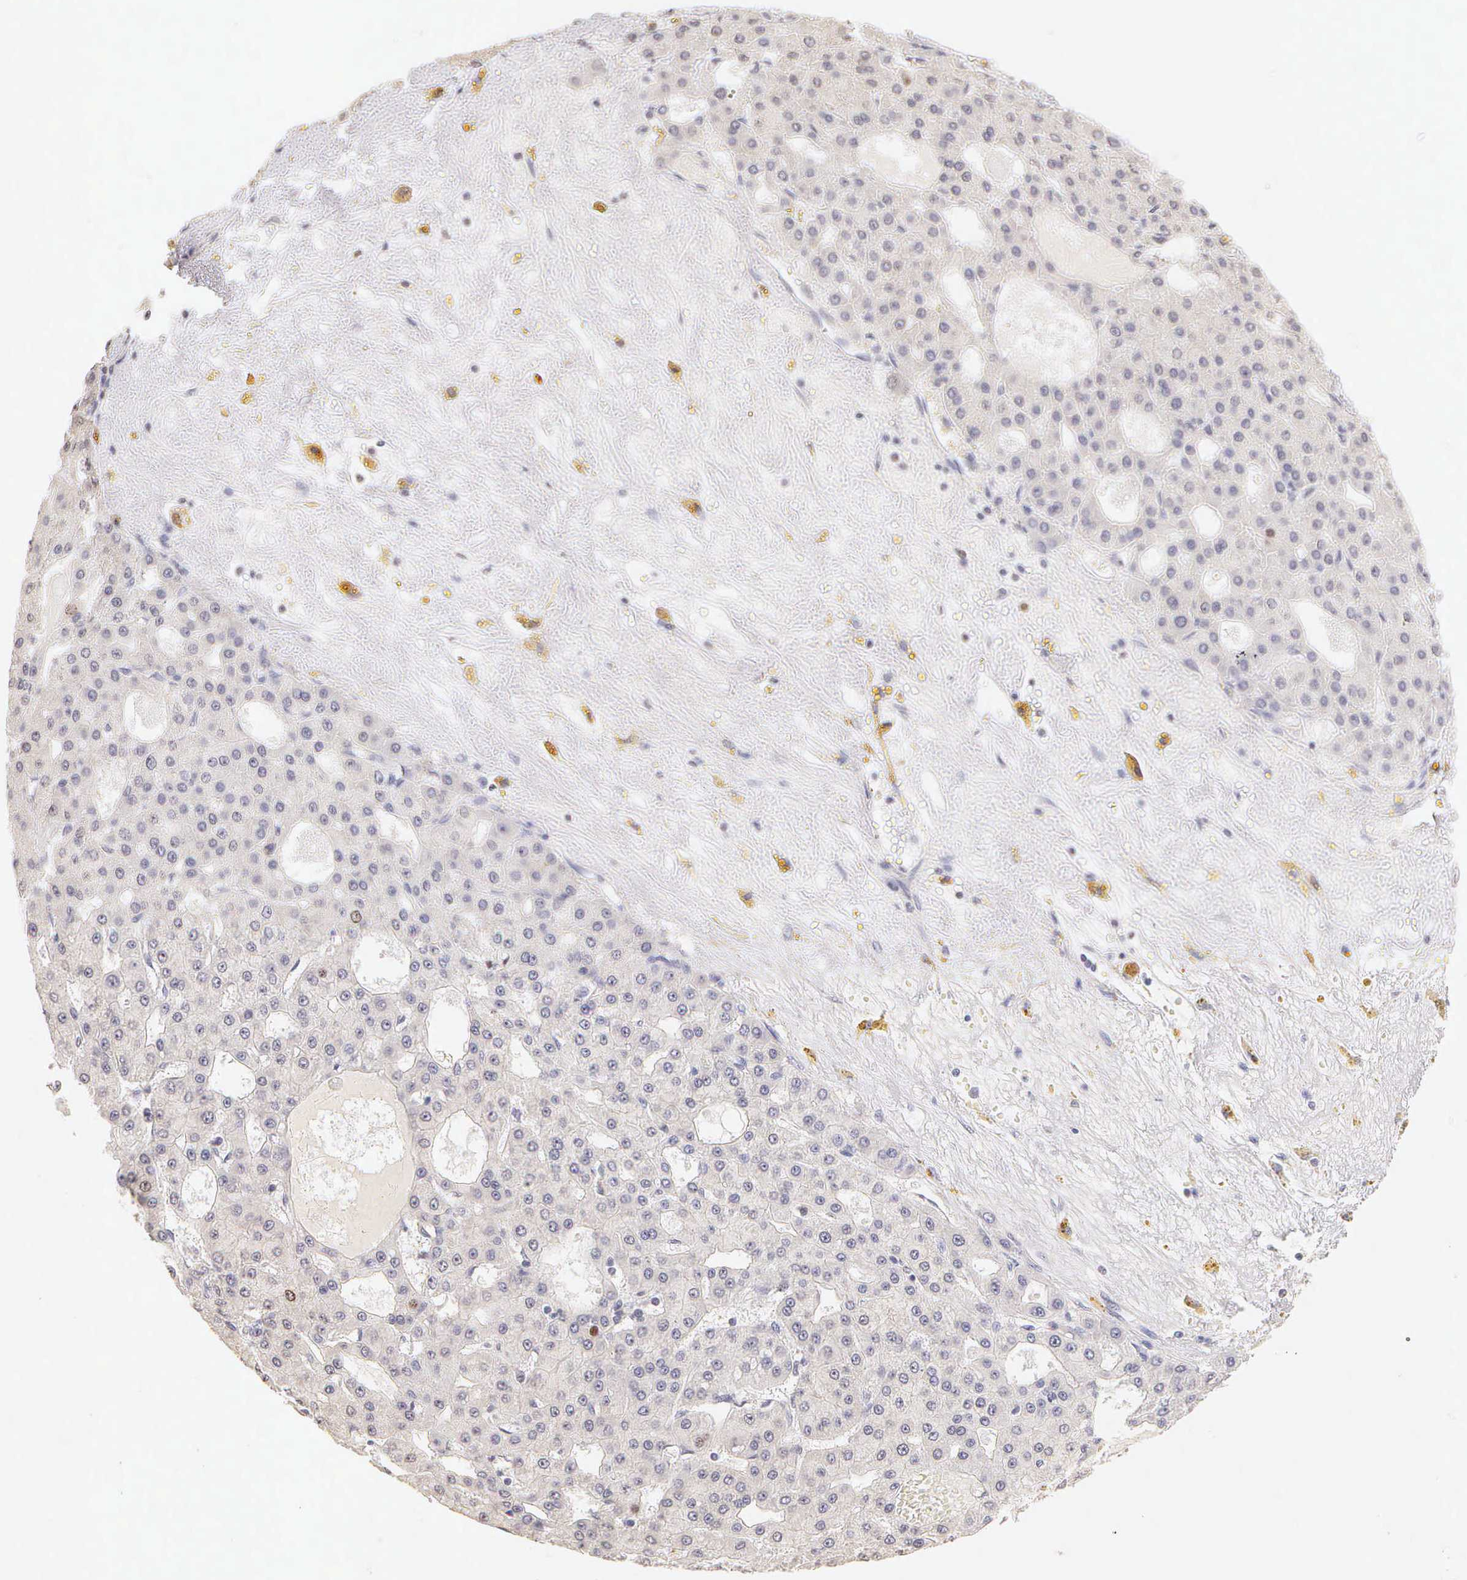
{"staining": {"intensity": "weak", "quantity": "<25%", "location": "nuclear"}, "tissue": "liver cancer", "cell_type": "Tumor cells", "image_type": "cancer", "snomed": [{"axis": "morphology", "description": "Carcinoma, Hepatocellular, NOS"}, {"axis": "topography", "description": "Liver"}], "caption": "An IHC histopathology image of hepatocellular carcinoma (liver) is shown. There is no staining in tumor cells of hepatocellular carcinoma (liver).", "gene": "MKI67", "patient": {"sex": "male", "age": 47}}